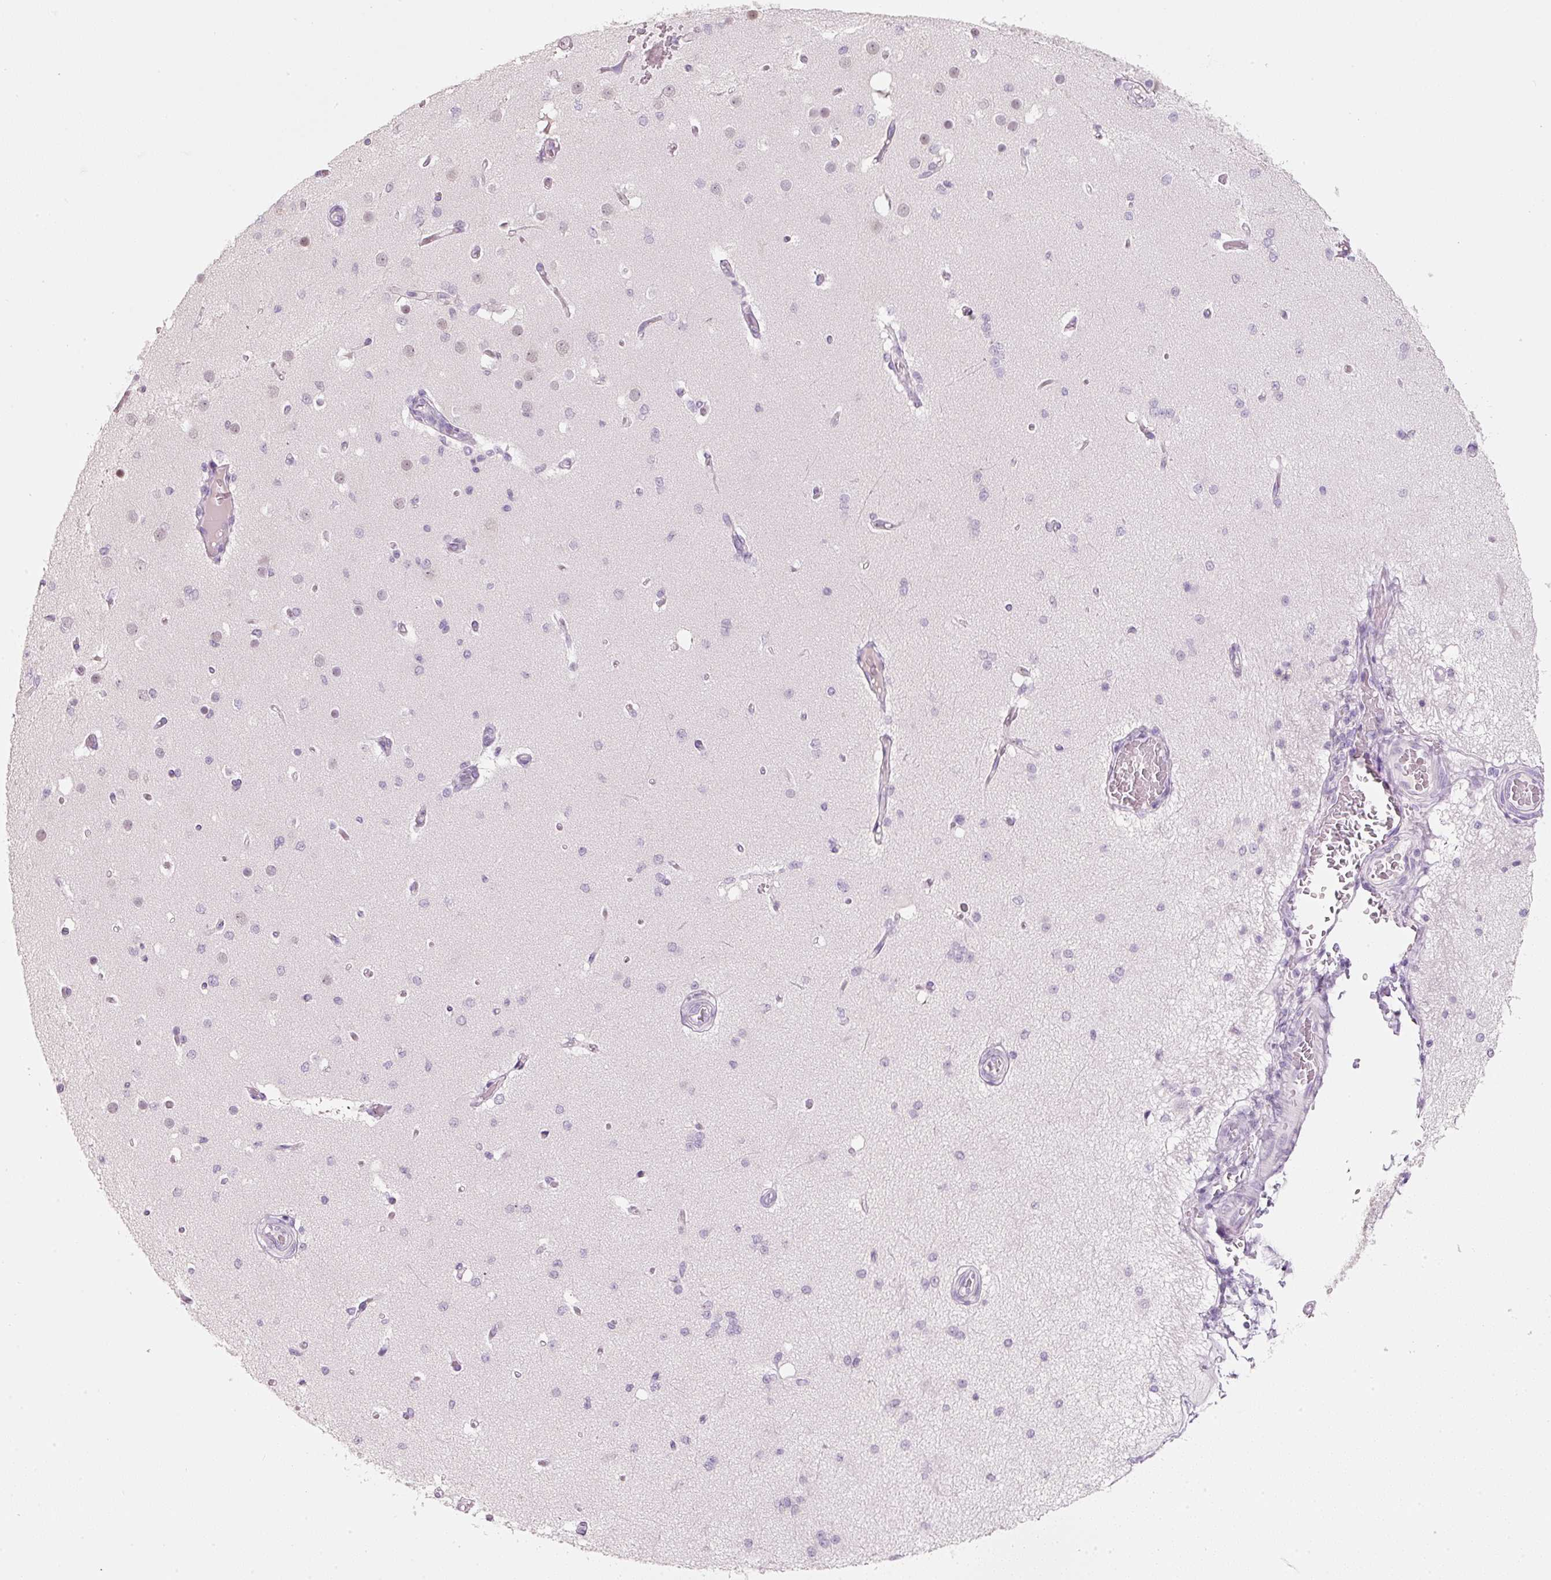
{"staining": {"intensity": "negative", "quantity": "none", "location": "none"}, "tissue": "cerebral cortex", "cell_type": "Endothelial cells", "image_type": "normal", "snomed": [{"axis": "morphology", "description": "Normal tissue, NOS"}, {"axis": "morphology", "description": "Inflammation, NOS"}, {"axis": "topography", "description": "Cerebral cortex"}], "caption": "Histopathology image shows no significant protein staining in endothelial cells of benign cerebral cortex. (DAB immunohistochemistry (IHC) with hematoxylin counter stain).", "gene": "ENSG00000206549", "patient": {"sex": "male", "age": 6}}